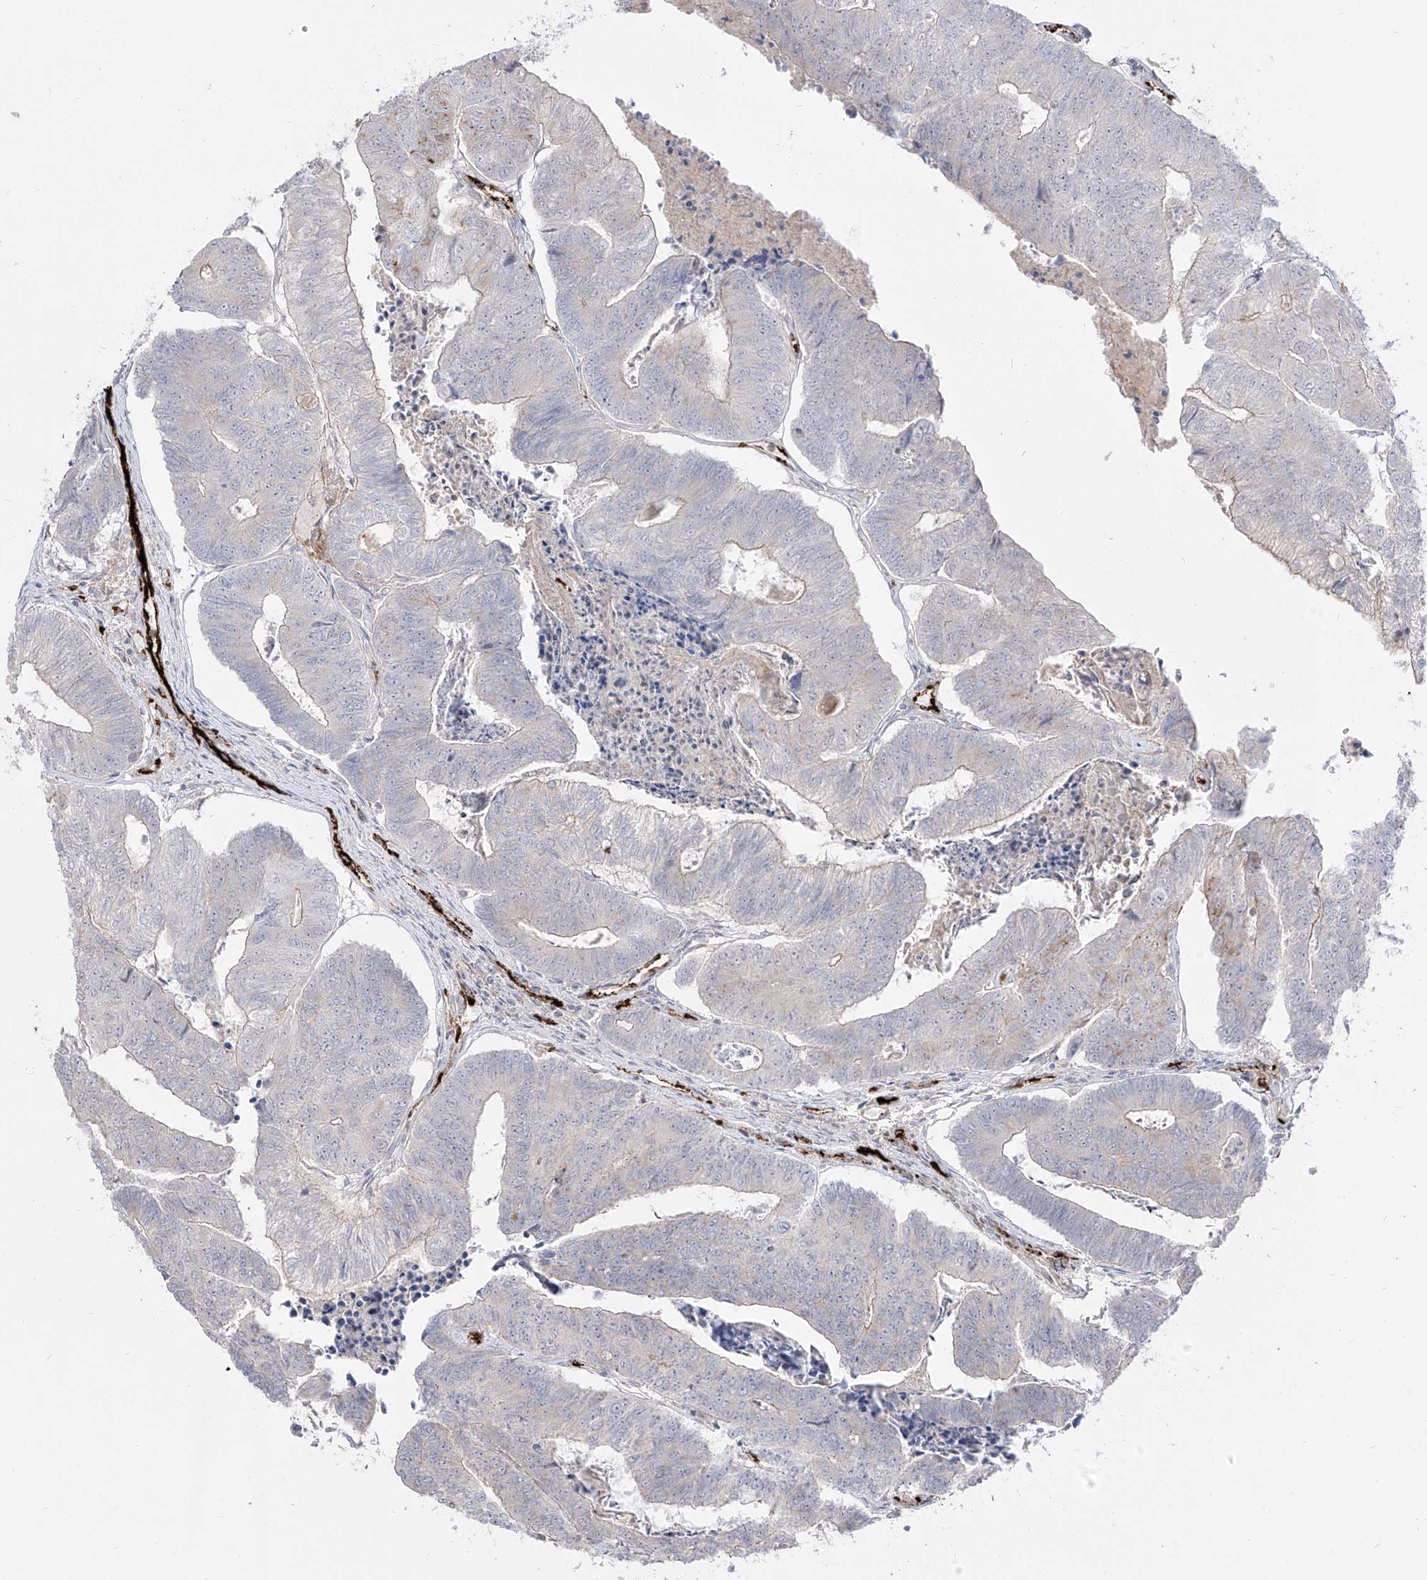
{"staining": {"intensity": "weak", "quantity": "<25%", "location": "cytoplasmic/membranous"}, "tissue": "colorectal cancer", "cell_type": "Tumor cells", "image_type": "cancer", "snomed": [{"axis": "morphology", "description": "Adenocarcinoma, NOS"}, {"axis": "topography", "description": "Colon"}], "caption": "Tumor cells show no significant positivity in adenocarcinoma (colorectal).", "gene": "ZGRF1", "patient": {"sex": "female", "age": 67}}